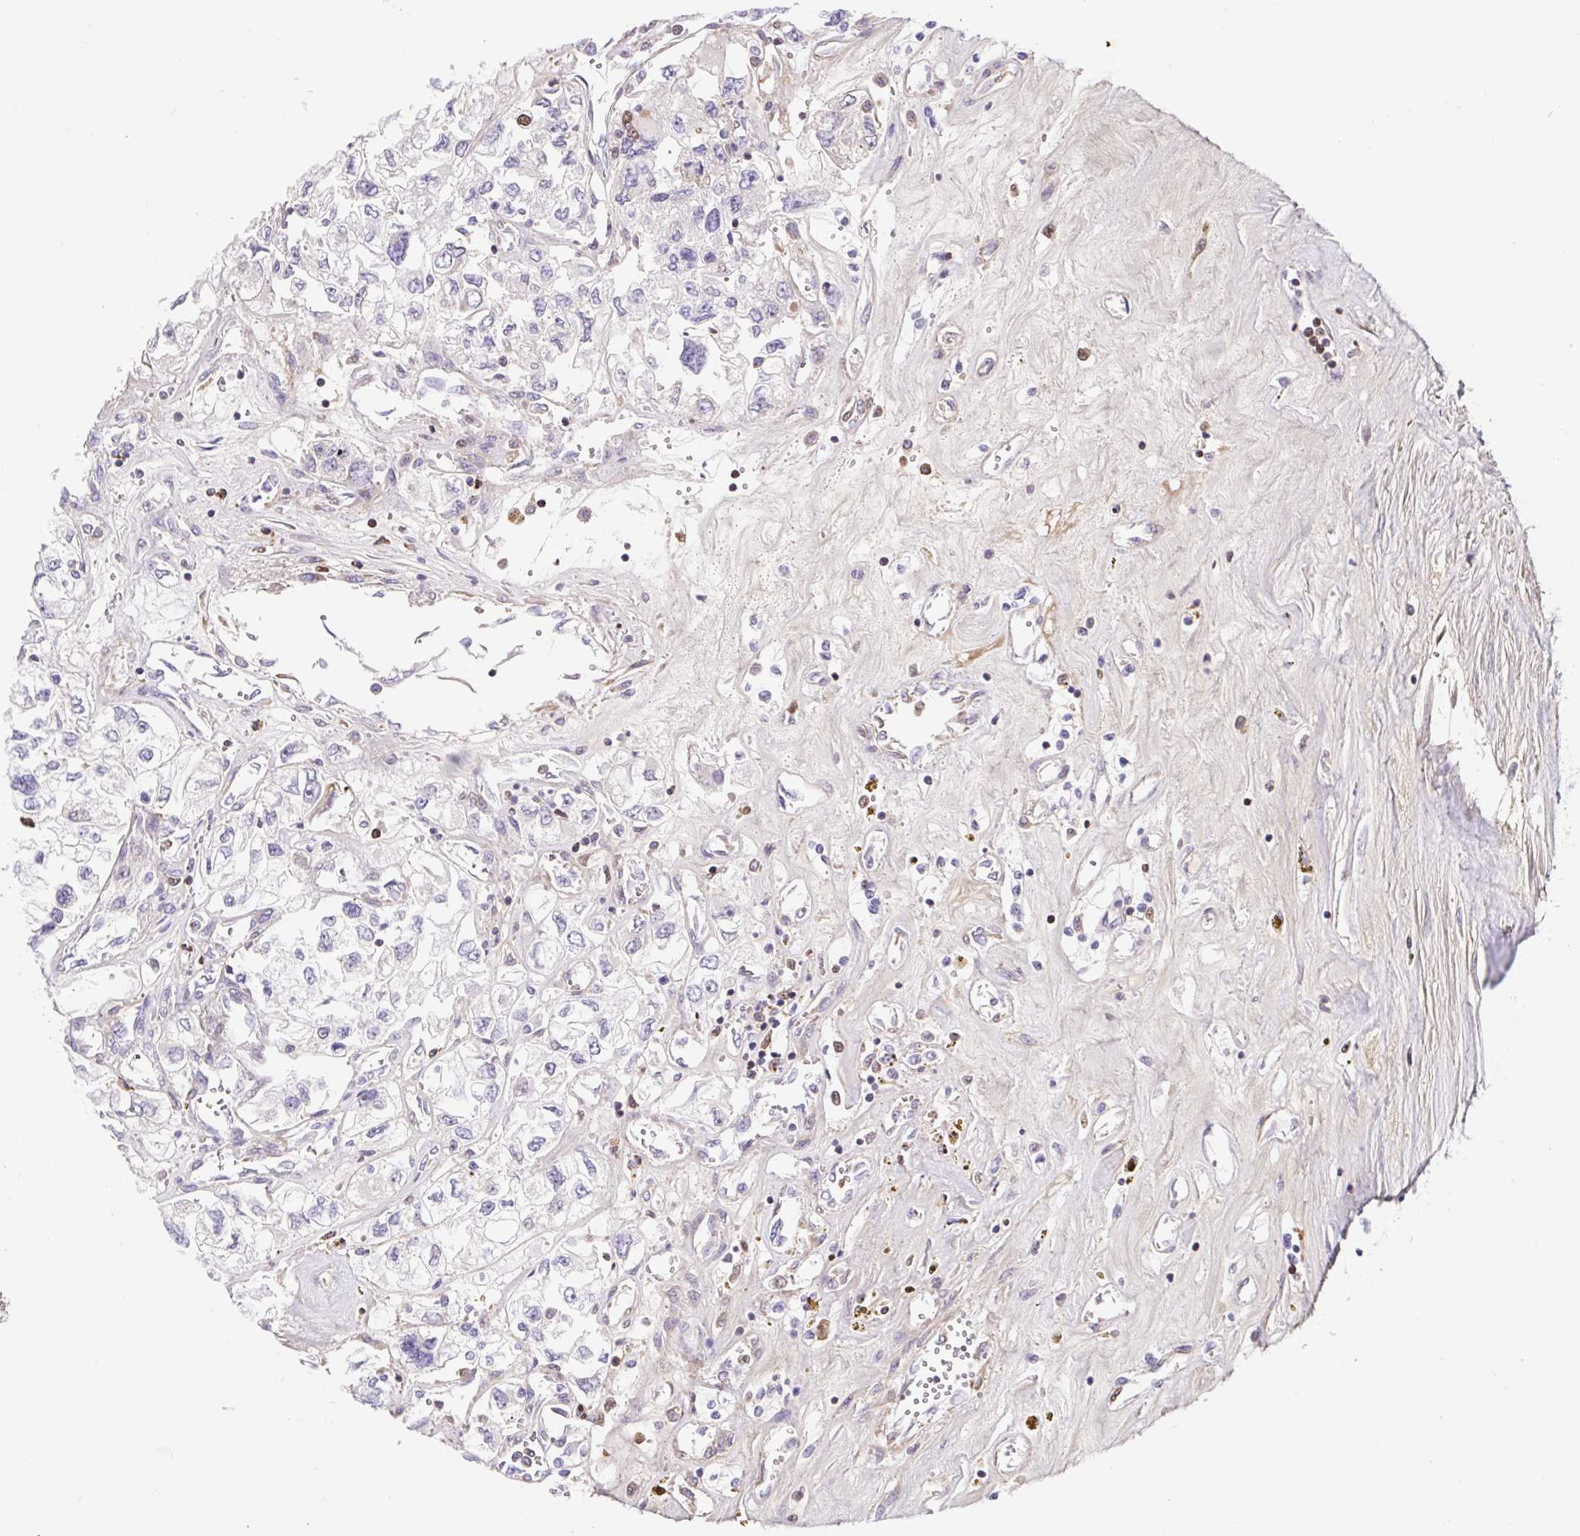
{"staining": {"intensity": "negative", "quantity": "none", "location": "none"}, "tissue": "renal cancer", "cell_type": "Tumor cells", "image_type": "cancer", "snomed": [{"axis": "morphology", "description": "Adenocarcinoma, NOS"}, {"axis": "topography", "description": "Kidney"}], "caption": "High magnification brightfield microscopy of renal cancer (adenocarcinoma) stained with DAB (3,3'-diaminobenzidine) (brown) and counterstained with hematoxylin (blue): tumor cells show no significant positivity.", "gene": "TPRG1", "patient": {"sex": "female", "age": 59}}